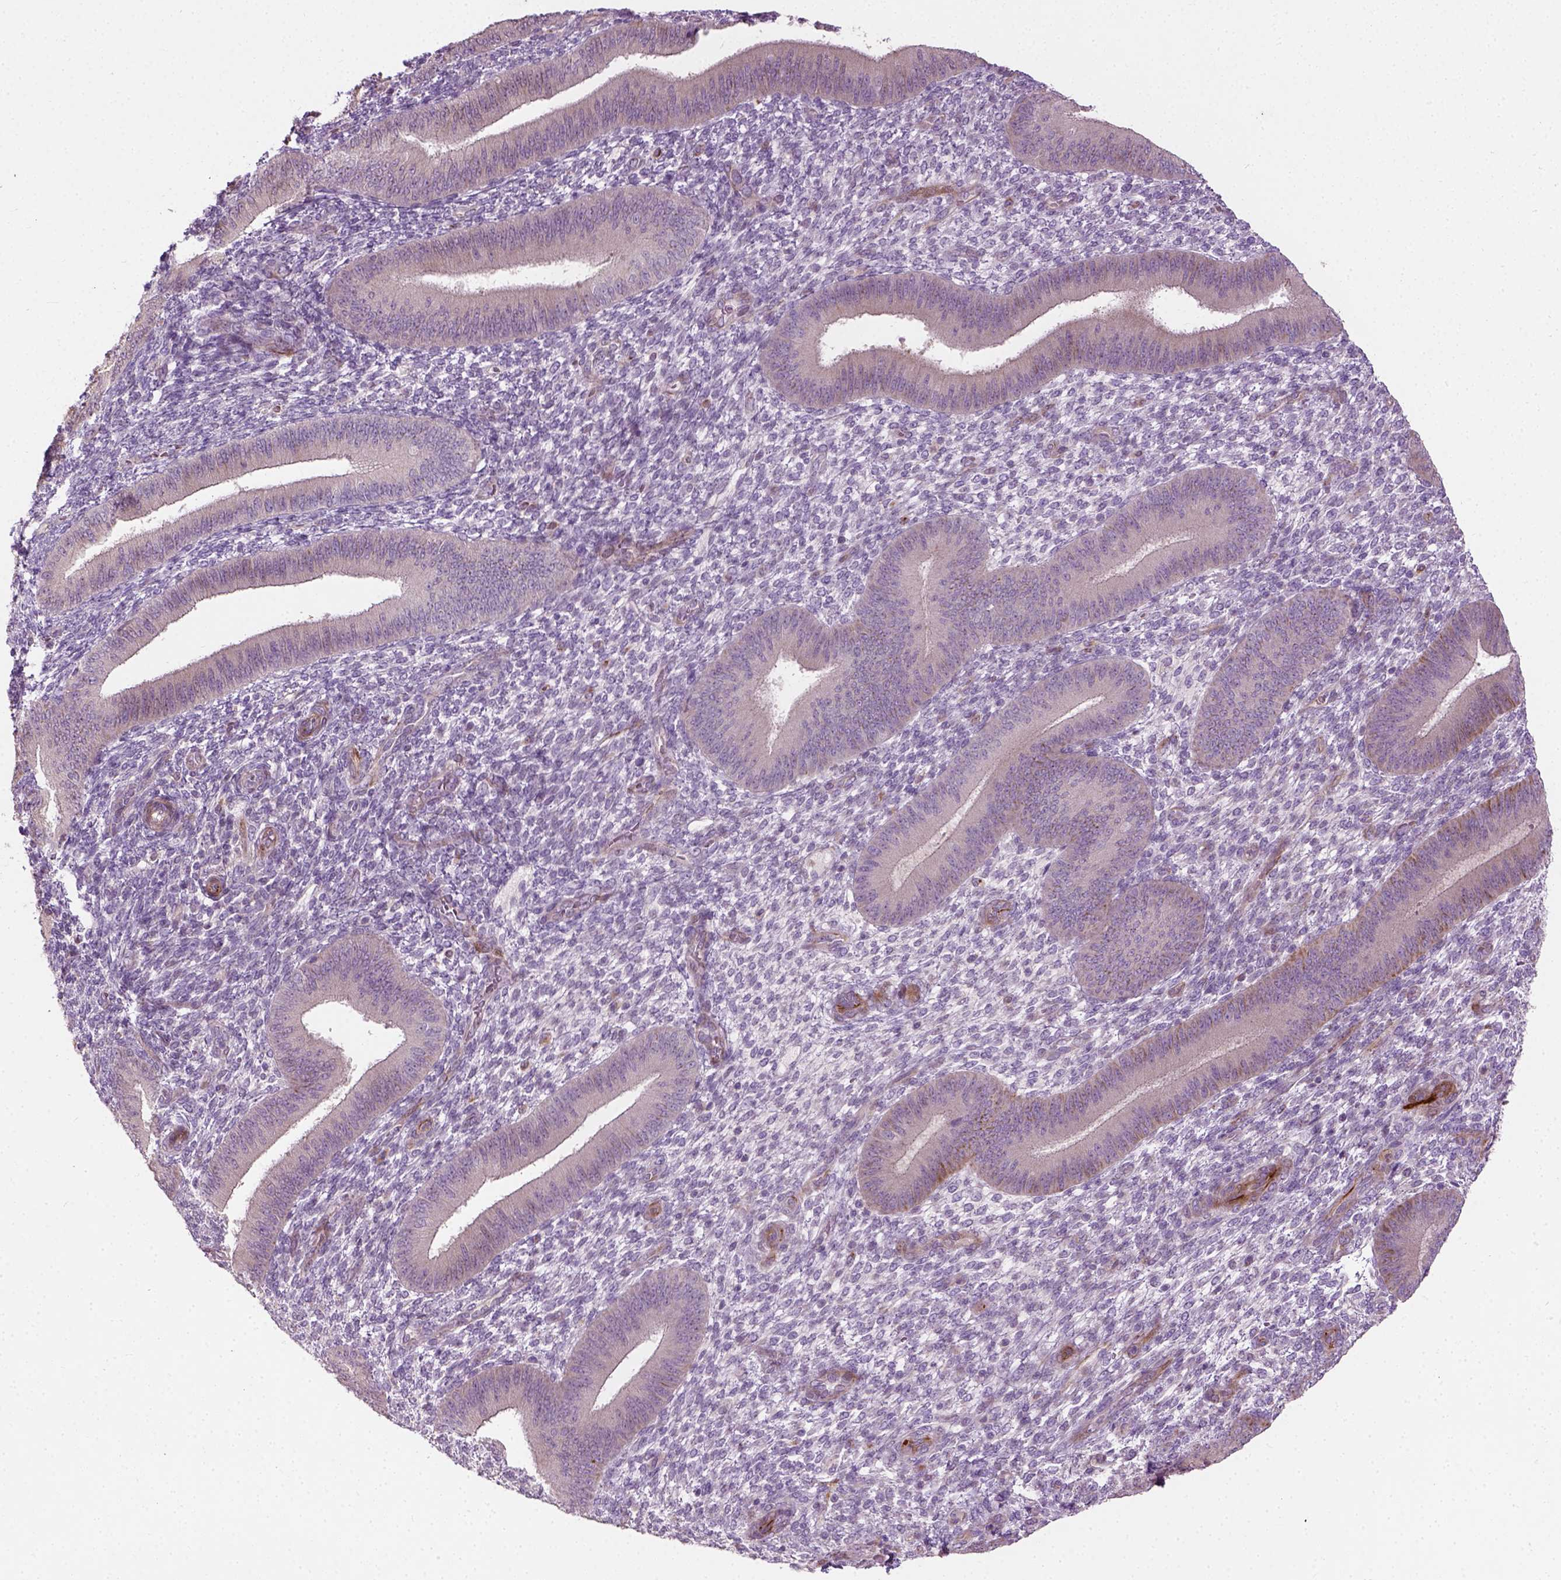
{"staining": {"intensity": "negative", "quantity": "none", "location": "none"}, "tissue": "endometrium", "cell_type": "Cells in endometrial stroma", "image_type": "normal", "snomed": [{"axis": "morphology", "description": "Normal tissue, NOS"}, {"axis": "topography", "description": "Endometrium"}], "caption": "Cells in endometrial stroma are negative for brown protein staining in unremarkable endometrium. (Brightfield microscopy of DAB IHC at high magnification).", "gene": "PKP3", "patient": {"sex": "female", "age": 39}}